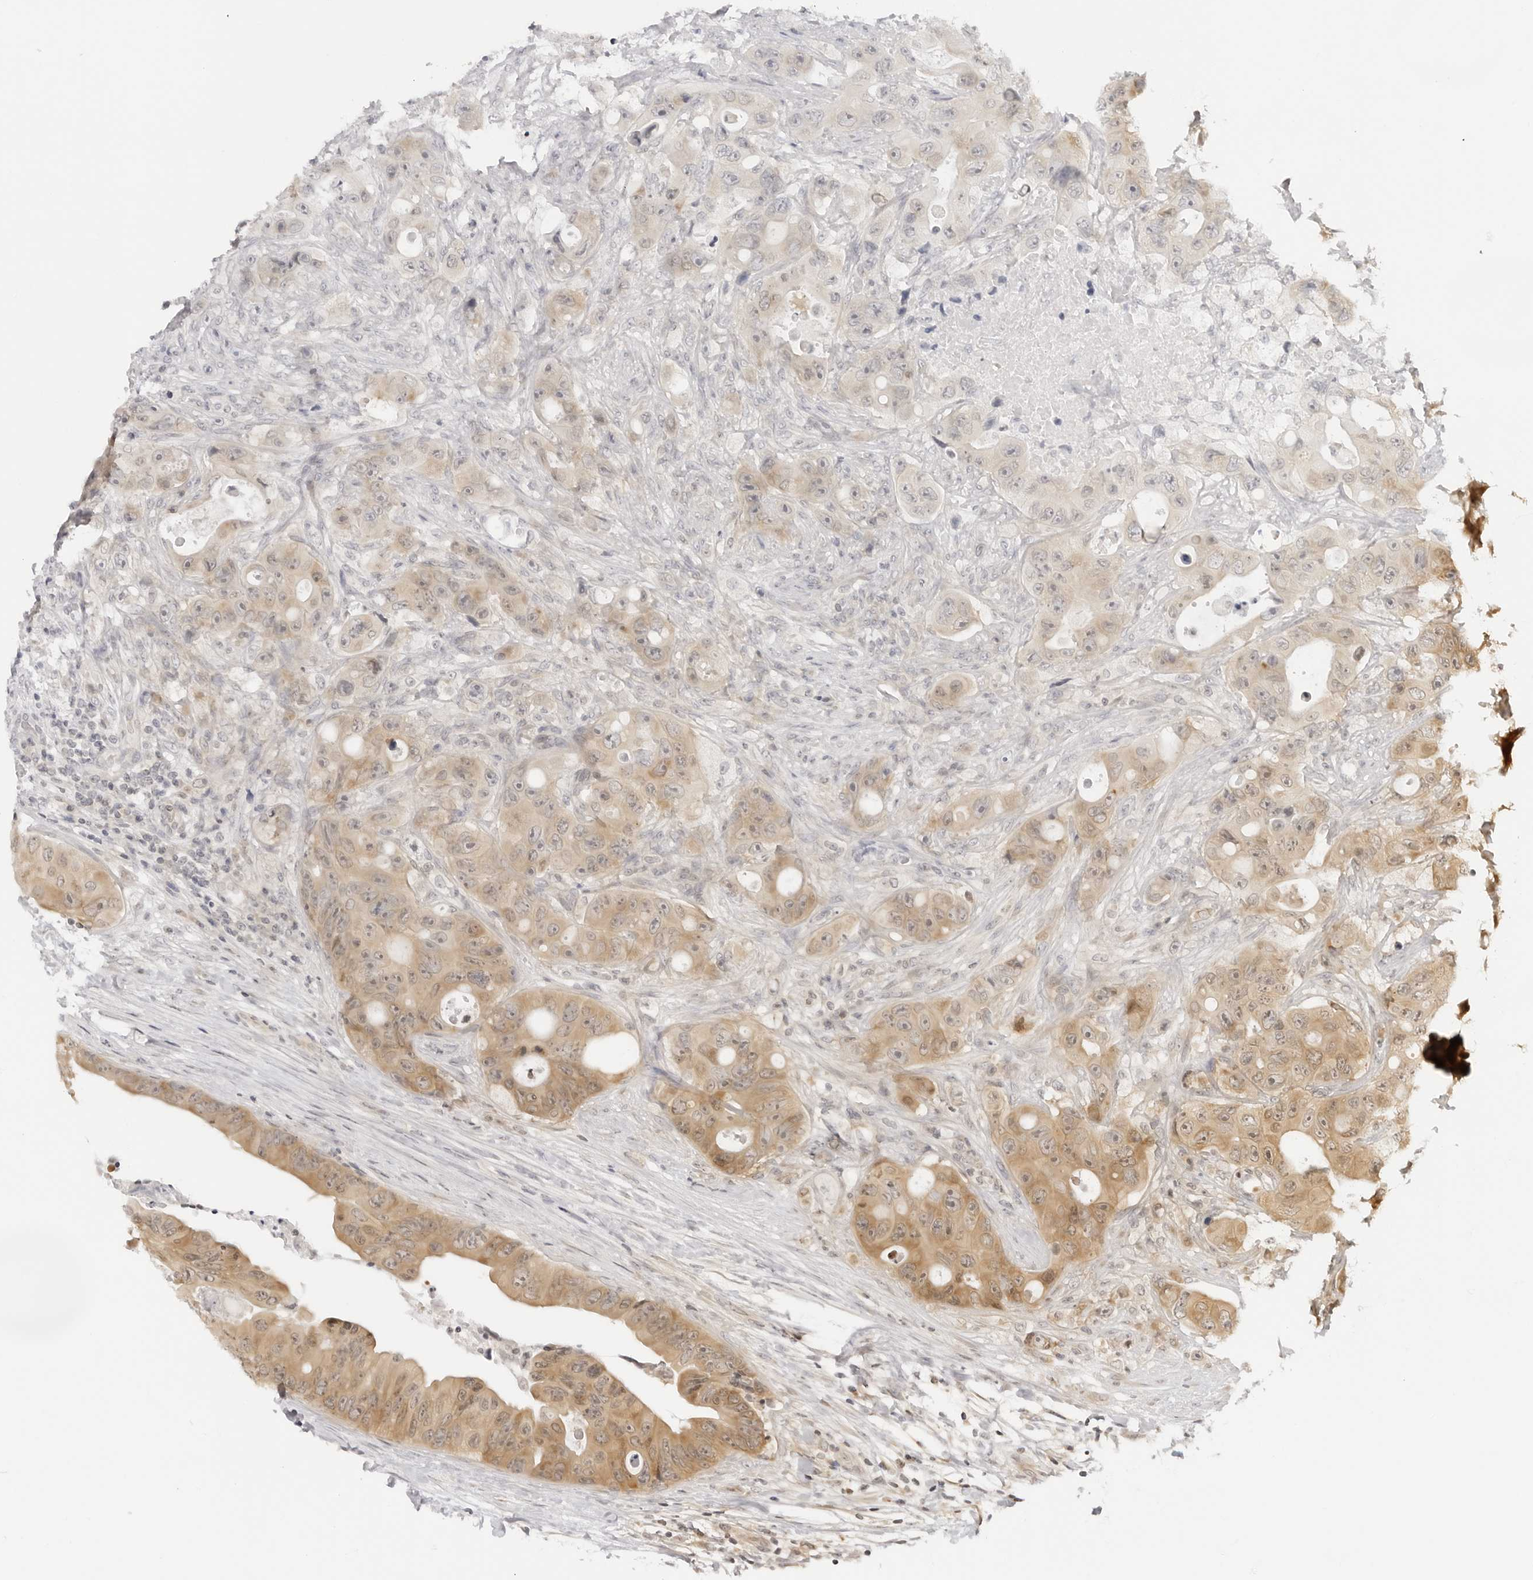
{"staining": {"intensity": "moderate", "quantity": "25%-75%", "location": "cytoplasmic/membranous"}, "tissue": "colorectal cancer", "cell_type": "Tumor cells", "image_type": "cancer", "snomed": [{"axis": "morphology", "description": "Adenocarcinoma, NOS"}, {"axis": "topography", "description": "Colon"}], "caption": "Protein expression by IHC displays moderate cytoplasmic/membranous expression in approximately 25%-75% of tumor cells in colorectal cancer (adenocarcinoma).", "gene": "PRRC2C", "patient": {"sex": "female", "age": 46}}